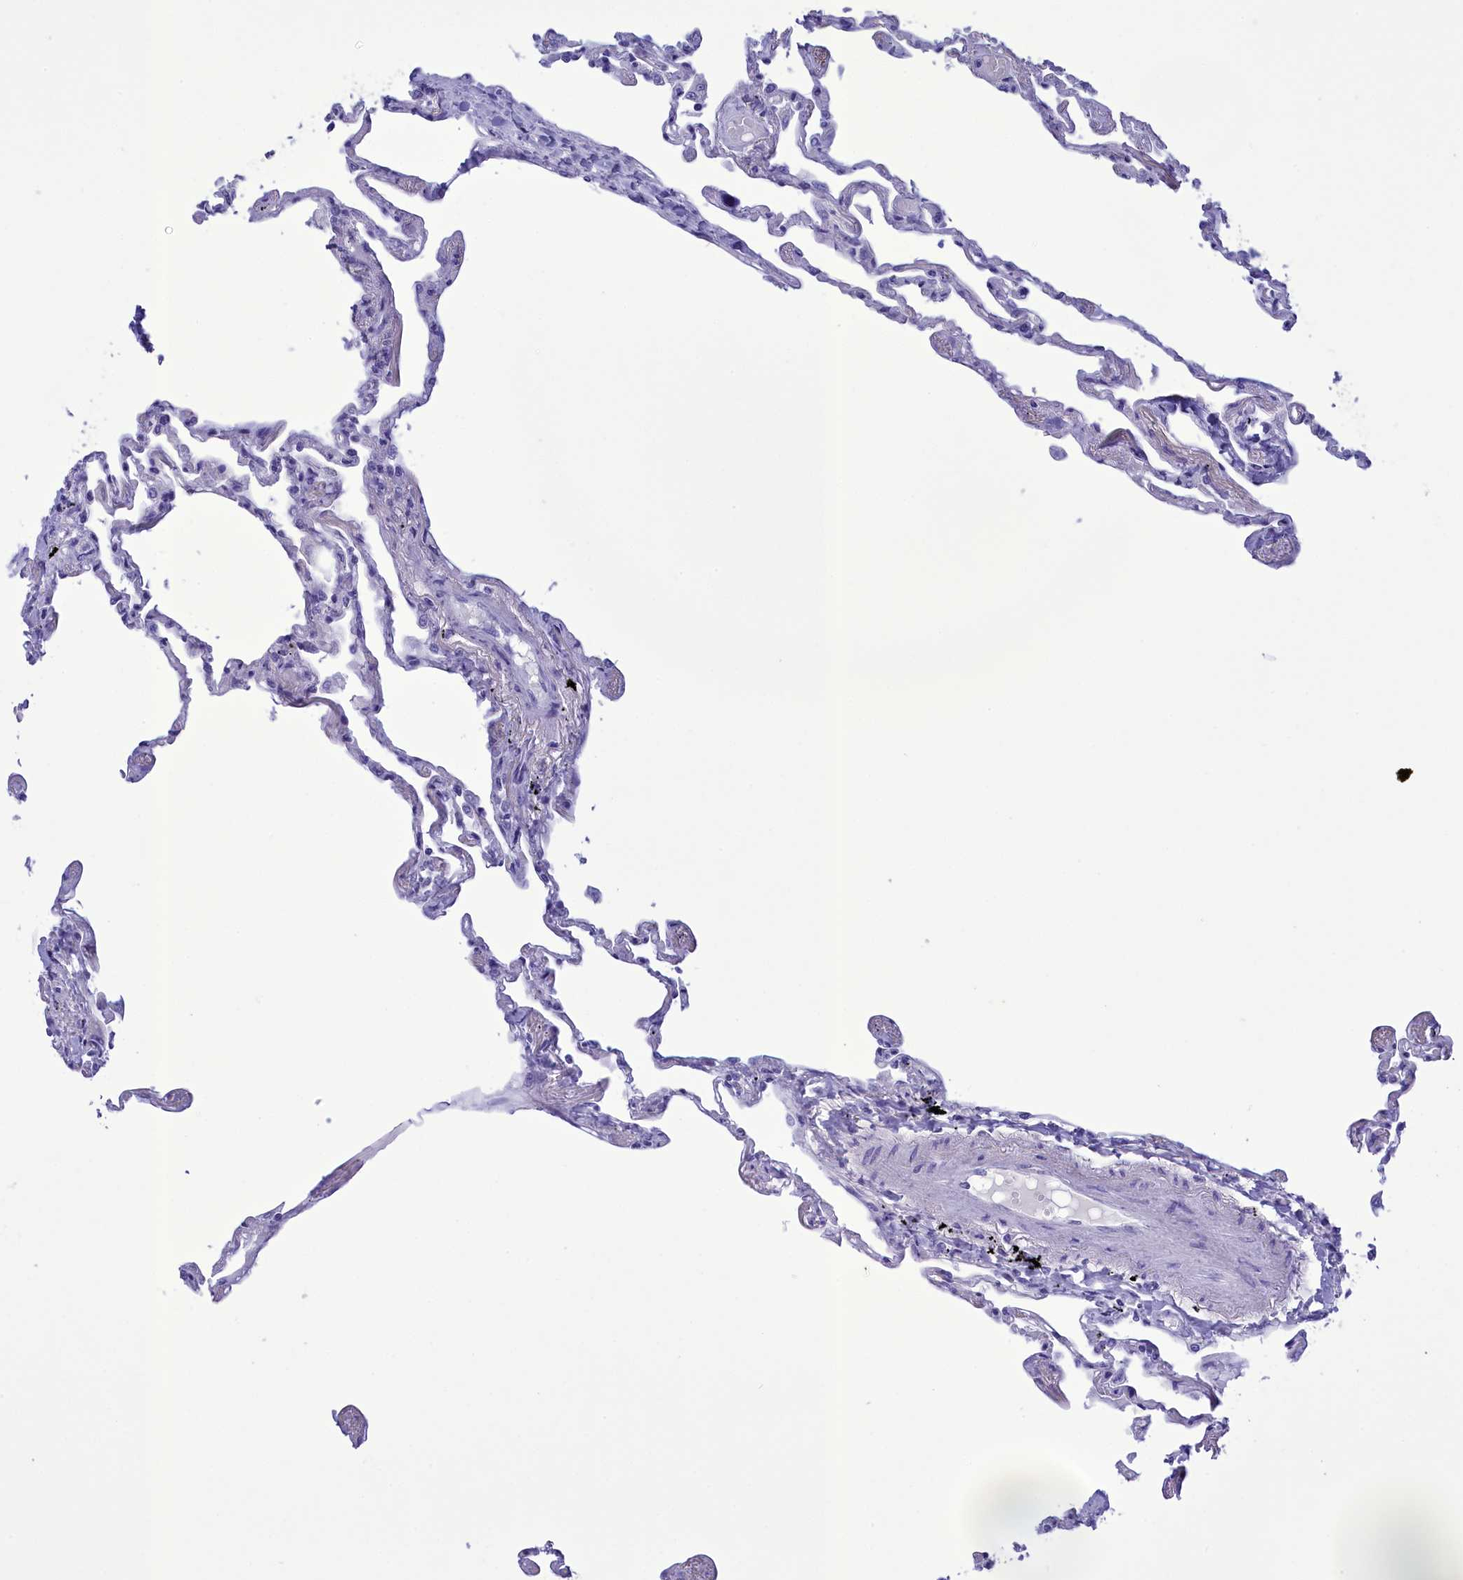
{"staining": {"intensity": "negative", "quantity": "none", "location": "none"}, "tissue": "lung", "cell_type": "Alveolar cells", "image_type": "normal", "snomed": [{"axis": "morphology", "description": "Normal tissue, NOS"}, {"axis": "topography", "description": "Lung"}], "caption": "An immunohistochemistry histopathology image of unremarkable lung is shown. There is no staining in alveolar cells of lung.", "gene": "BRI3", "patient": {"sex": "female", "age": 67}}